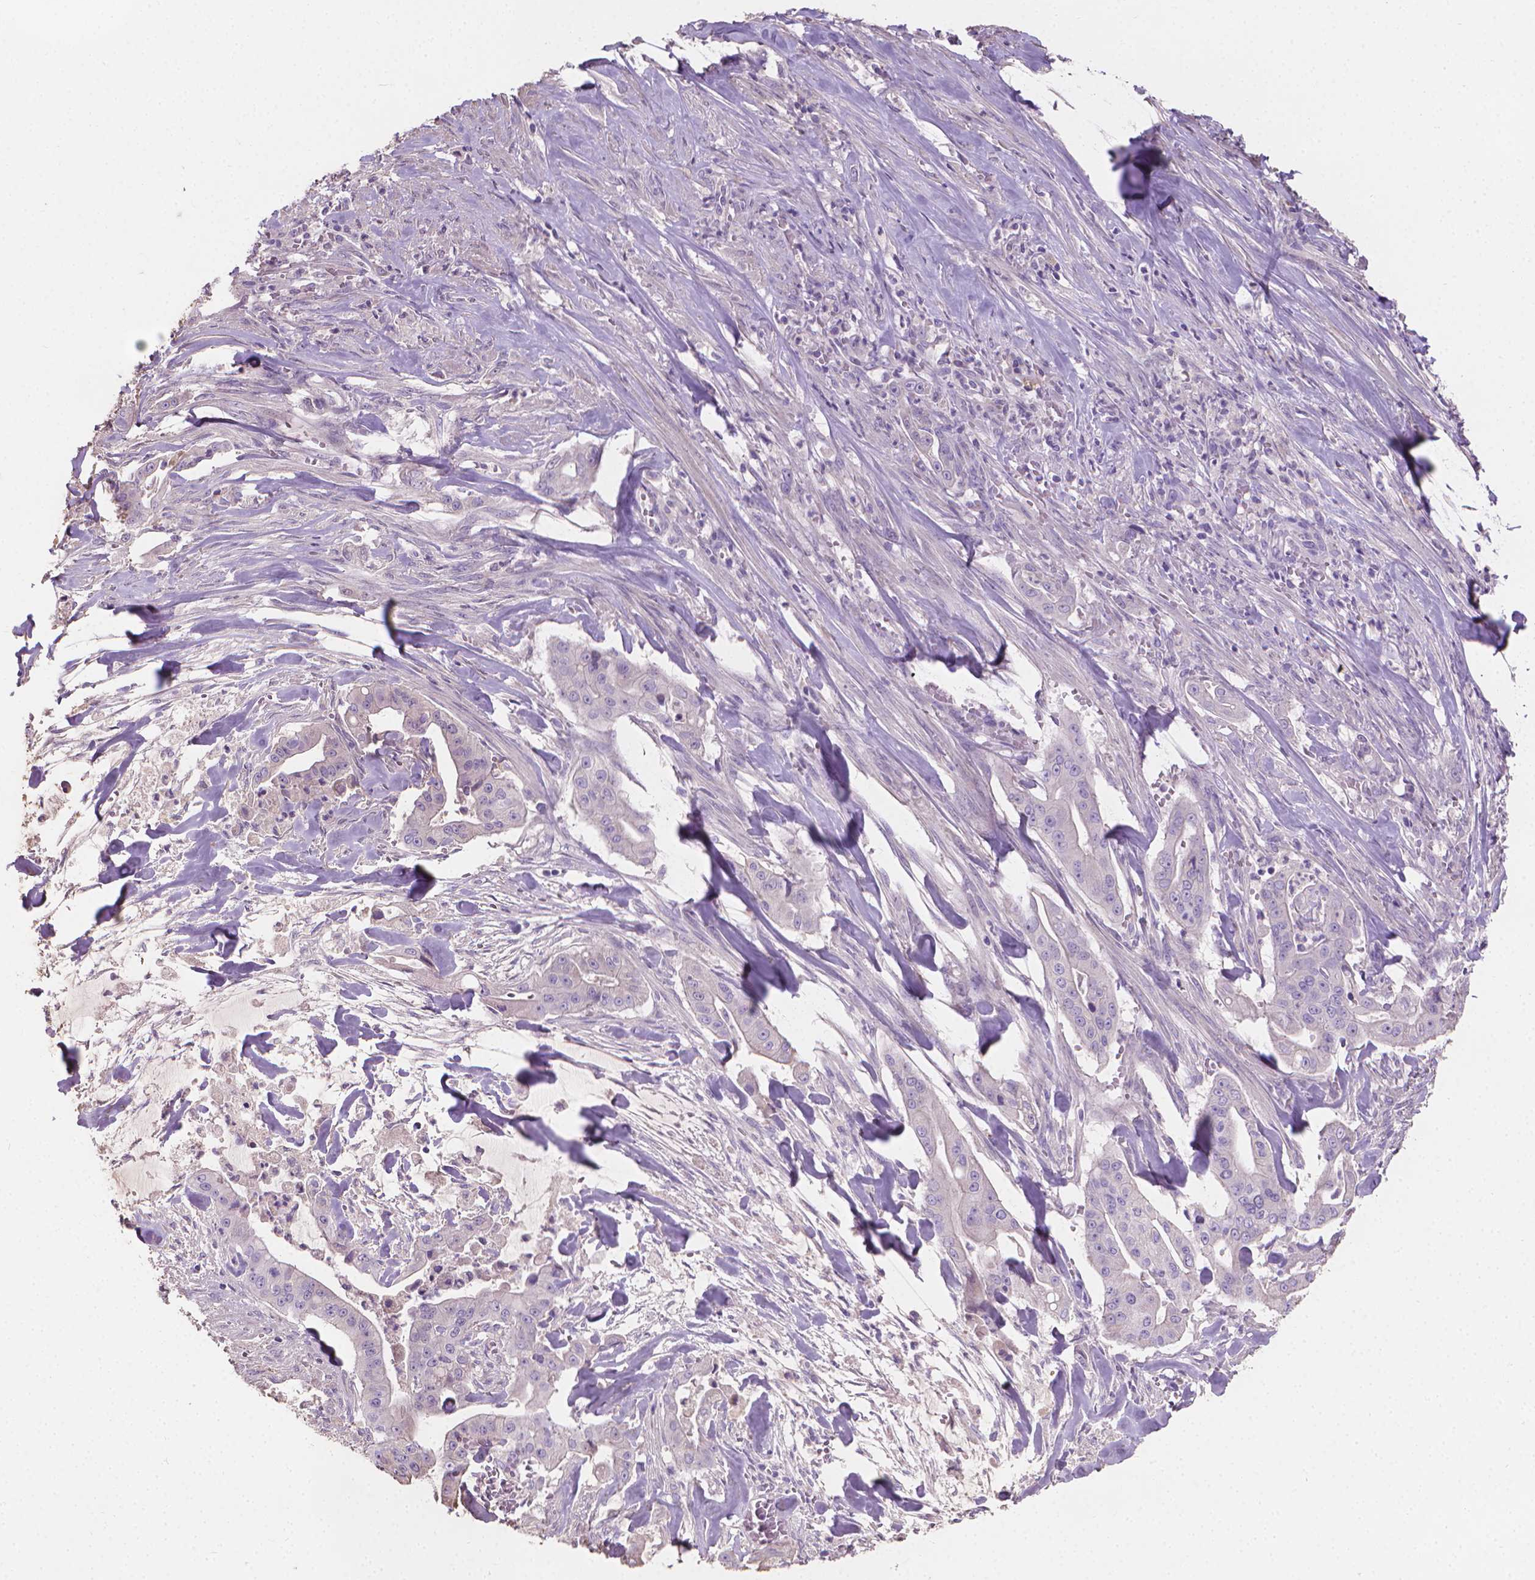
{"staining": {"intensity": "negative", "quantity": "none", "location": "none"}, "tissue": "pancreatic cancer", "cell_type": "Tumor cells", "image_type": "cancer", "snomed": [{"axis": "morphology", "description": "Normal tissue, NOS"}, {"axis": "morphology", "description": "Inflammation, NOS"}, {"axis": "morphology", "description": "Adenocarcinoma, NOS"}, {"axis": "topography", "description": "Pancreas"}], "caption": "Tumor cells show no significant protein staining in adenocarcinoma (pancreatic).", "gene": "CABCOCO1", "patient": {"sex": "male", "age": 57}}